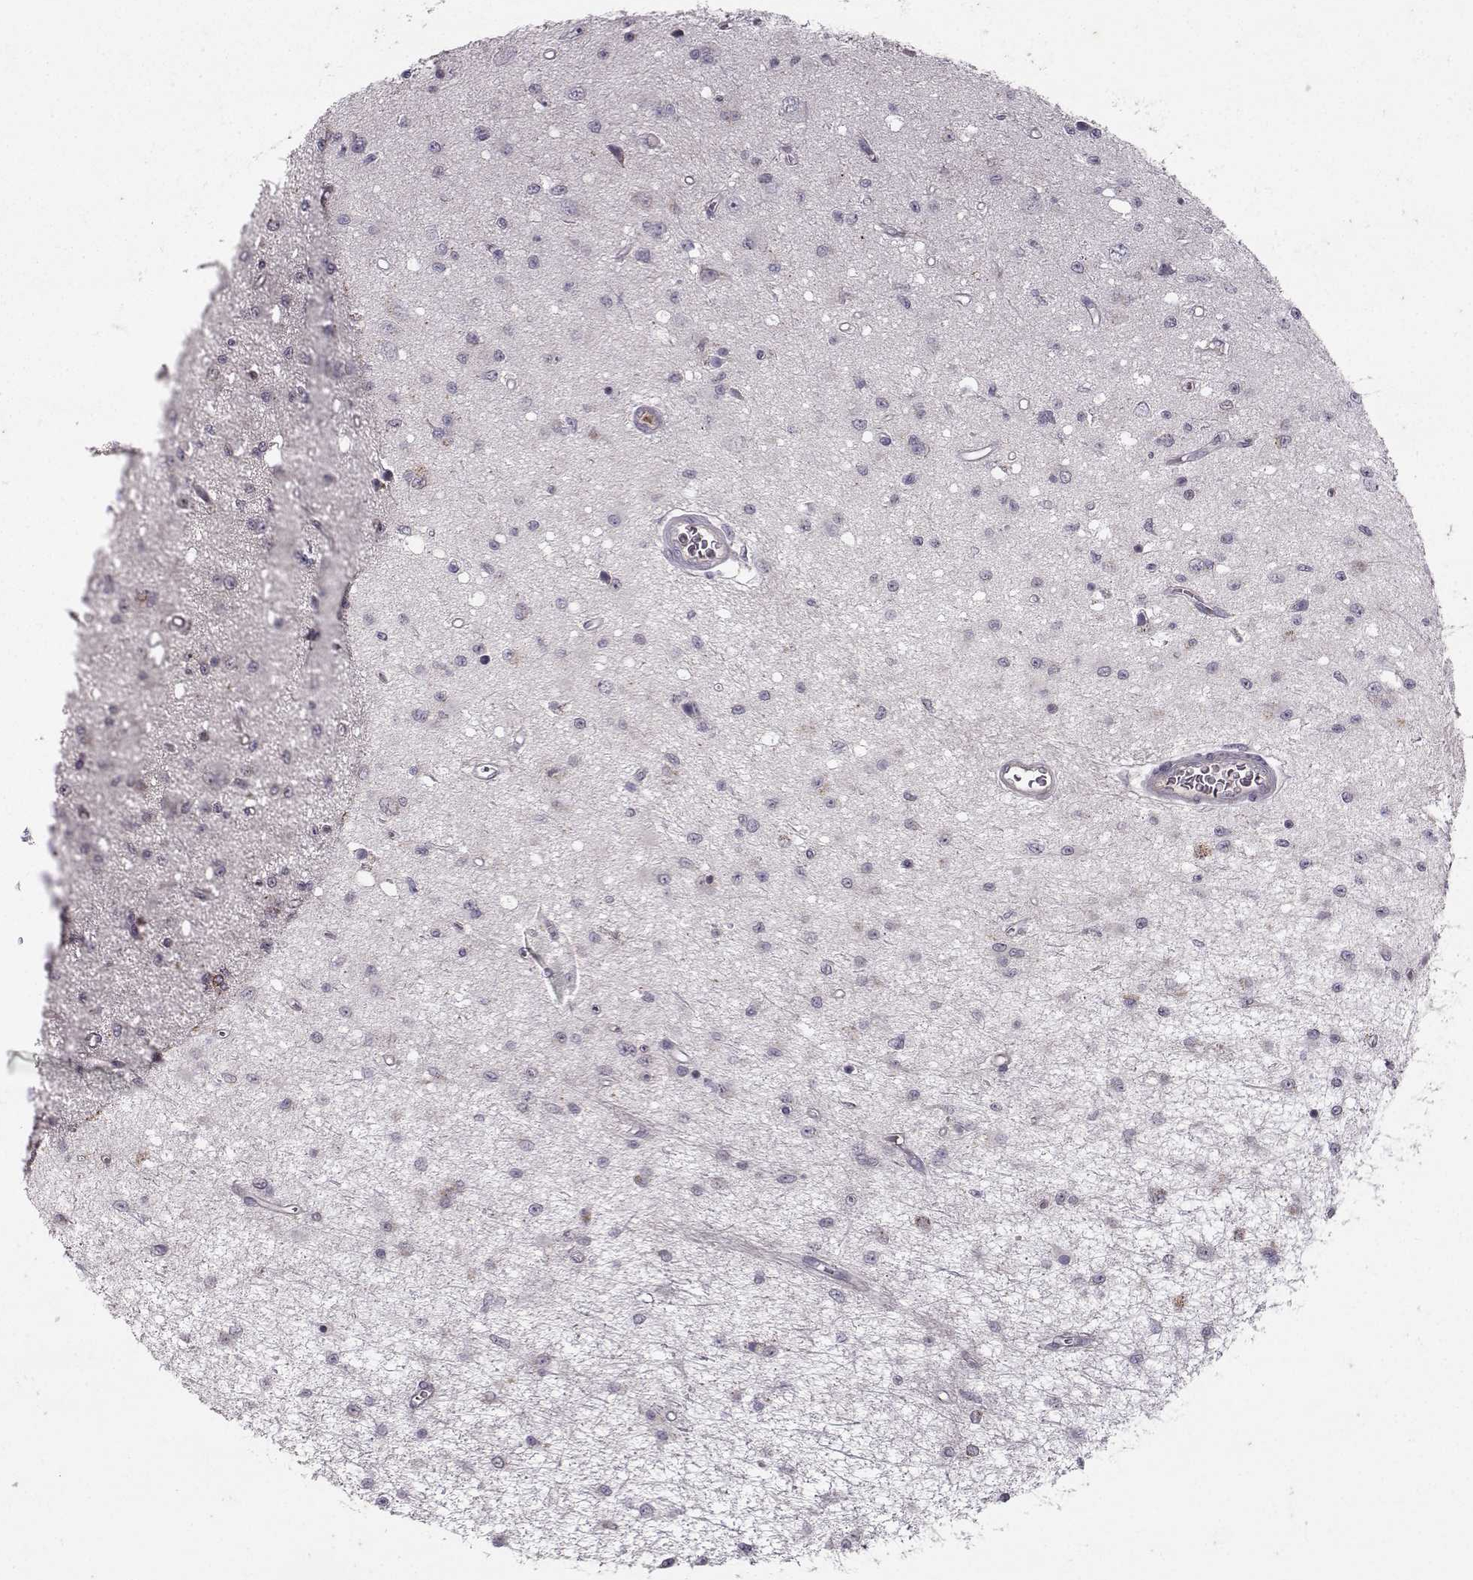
{"staining": {"intensity": "negative", "quantity": "none", "location": "none"}, "tissue": "glioma", "cell_type": "Tumor cells", "image_type": "cancer", "snomed": [{"axis": "morphology", "description": "Glioma, malignant, Low grade"}, {"axis": "topography", "description": "Brain"}], "caption": "High power microscopy image of an IHC image of low-grade glioma (malignant), revealing no significant expression in tumor cells. (IHC, brightfield microscopy, high magnification).", "gene": "OPRD1", "patient": {"sex": "female", "age": 45}}